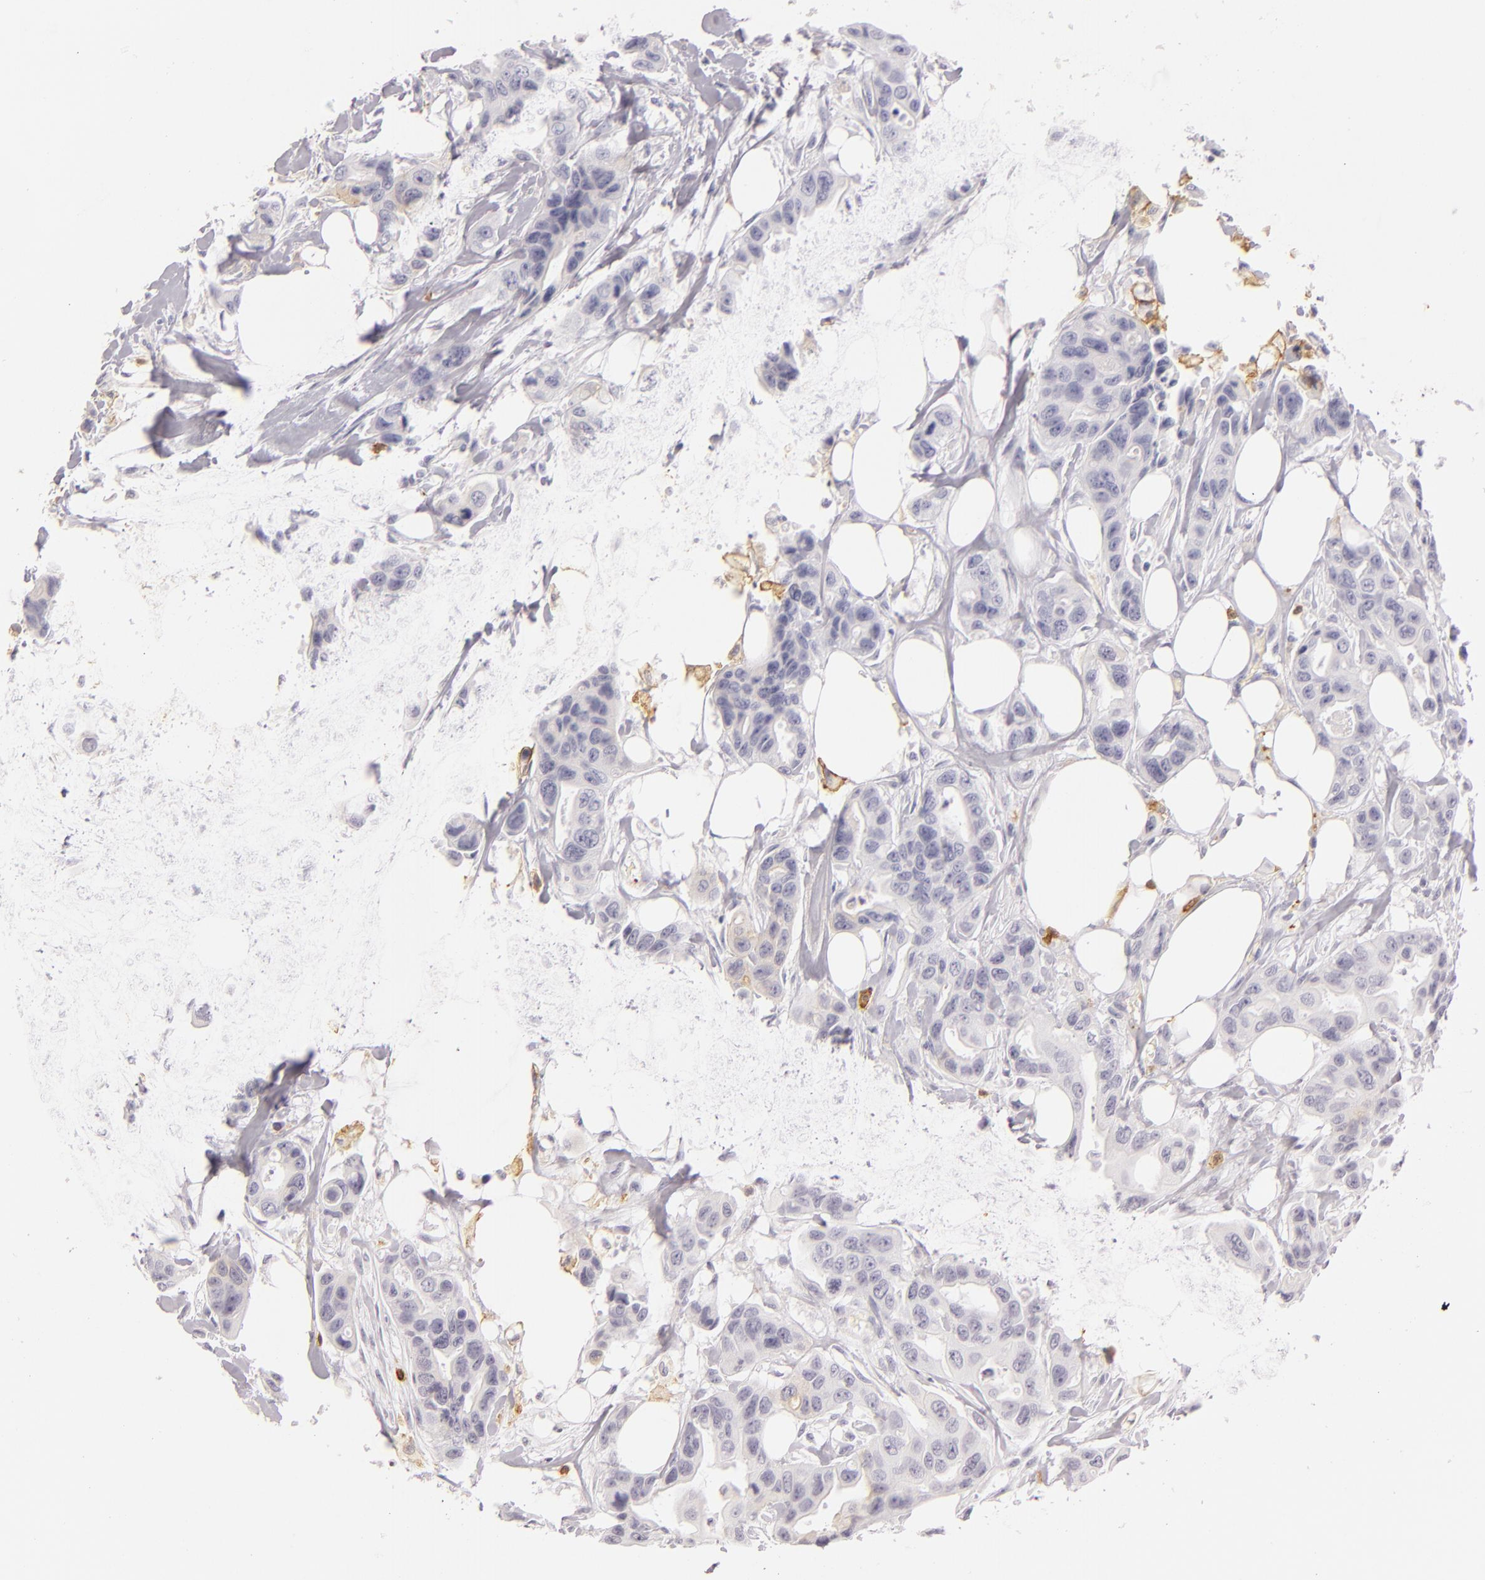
{"staining": {"intensity": "negative", "quantity": "none", "location": "none"}, "tissue": "colorectal cancer", "cell_type": "Tumor cells", "image_type": "cancer", "snomed": [{"axis": "morphology", "description": "Adenocarcinoma, NOS"}, {"axis": "topography", "description": "Colon"}], "caption": "Tumor cells are negative for brown protein staining in adenocarcinoma (colorectal).", "gene": "LAT", "patient": {"sex": "female", "age": 70}}